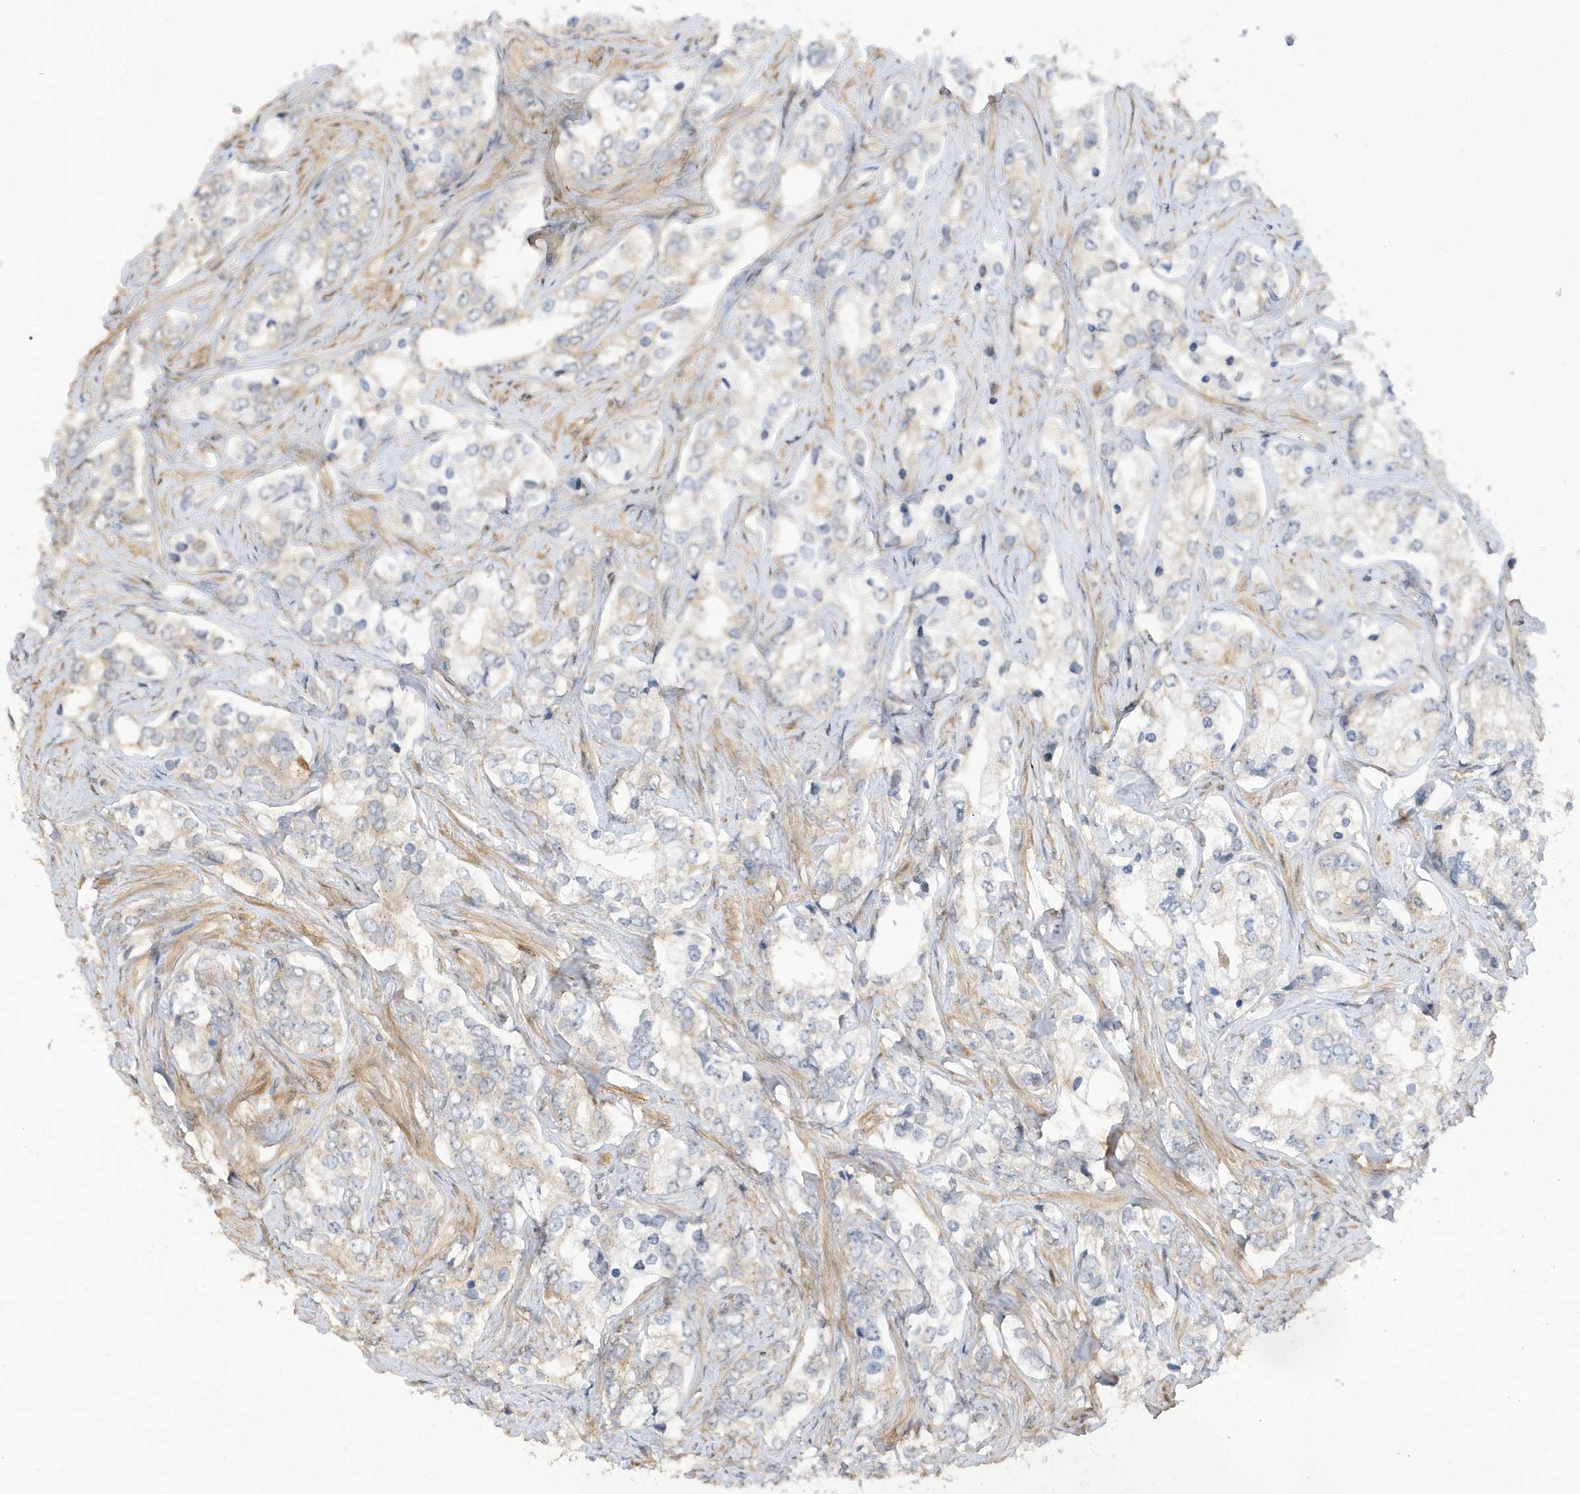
{"staining": {"intensity": "weak", "quantity": "<25%", "location": "cytoplasmic/membranous"}, "tissue": "prostate cancer", "cell_type": "Tumor cells", "image_type": "cancer", "snomed": [{"axis": "morphology", "description": "Adenocarcinoma, High grade"}, {"axis": "topography", "description": "Prostate"}], "caption": "Tumor cells show no significant protein positivity in prostate cancer.", "gene": "TAB3", "patient": {"sex": "male", "age": 66}}